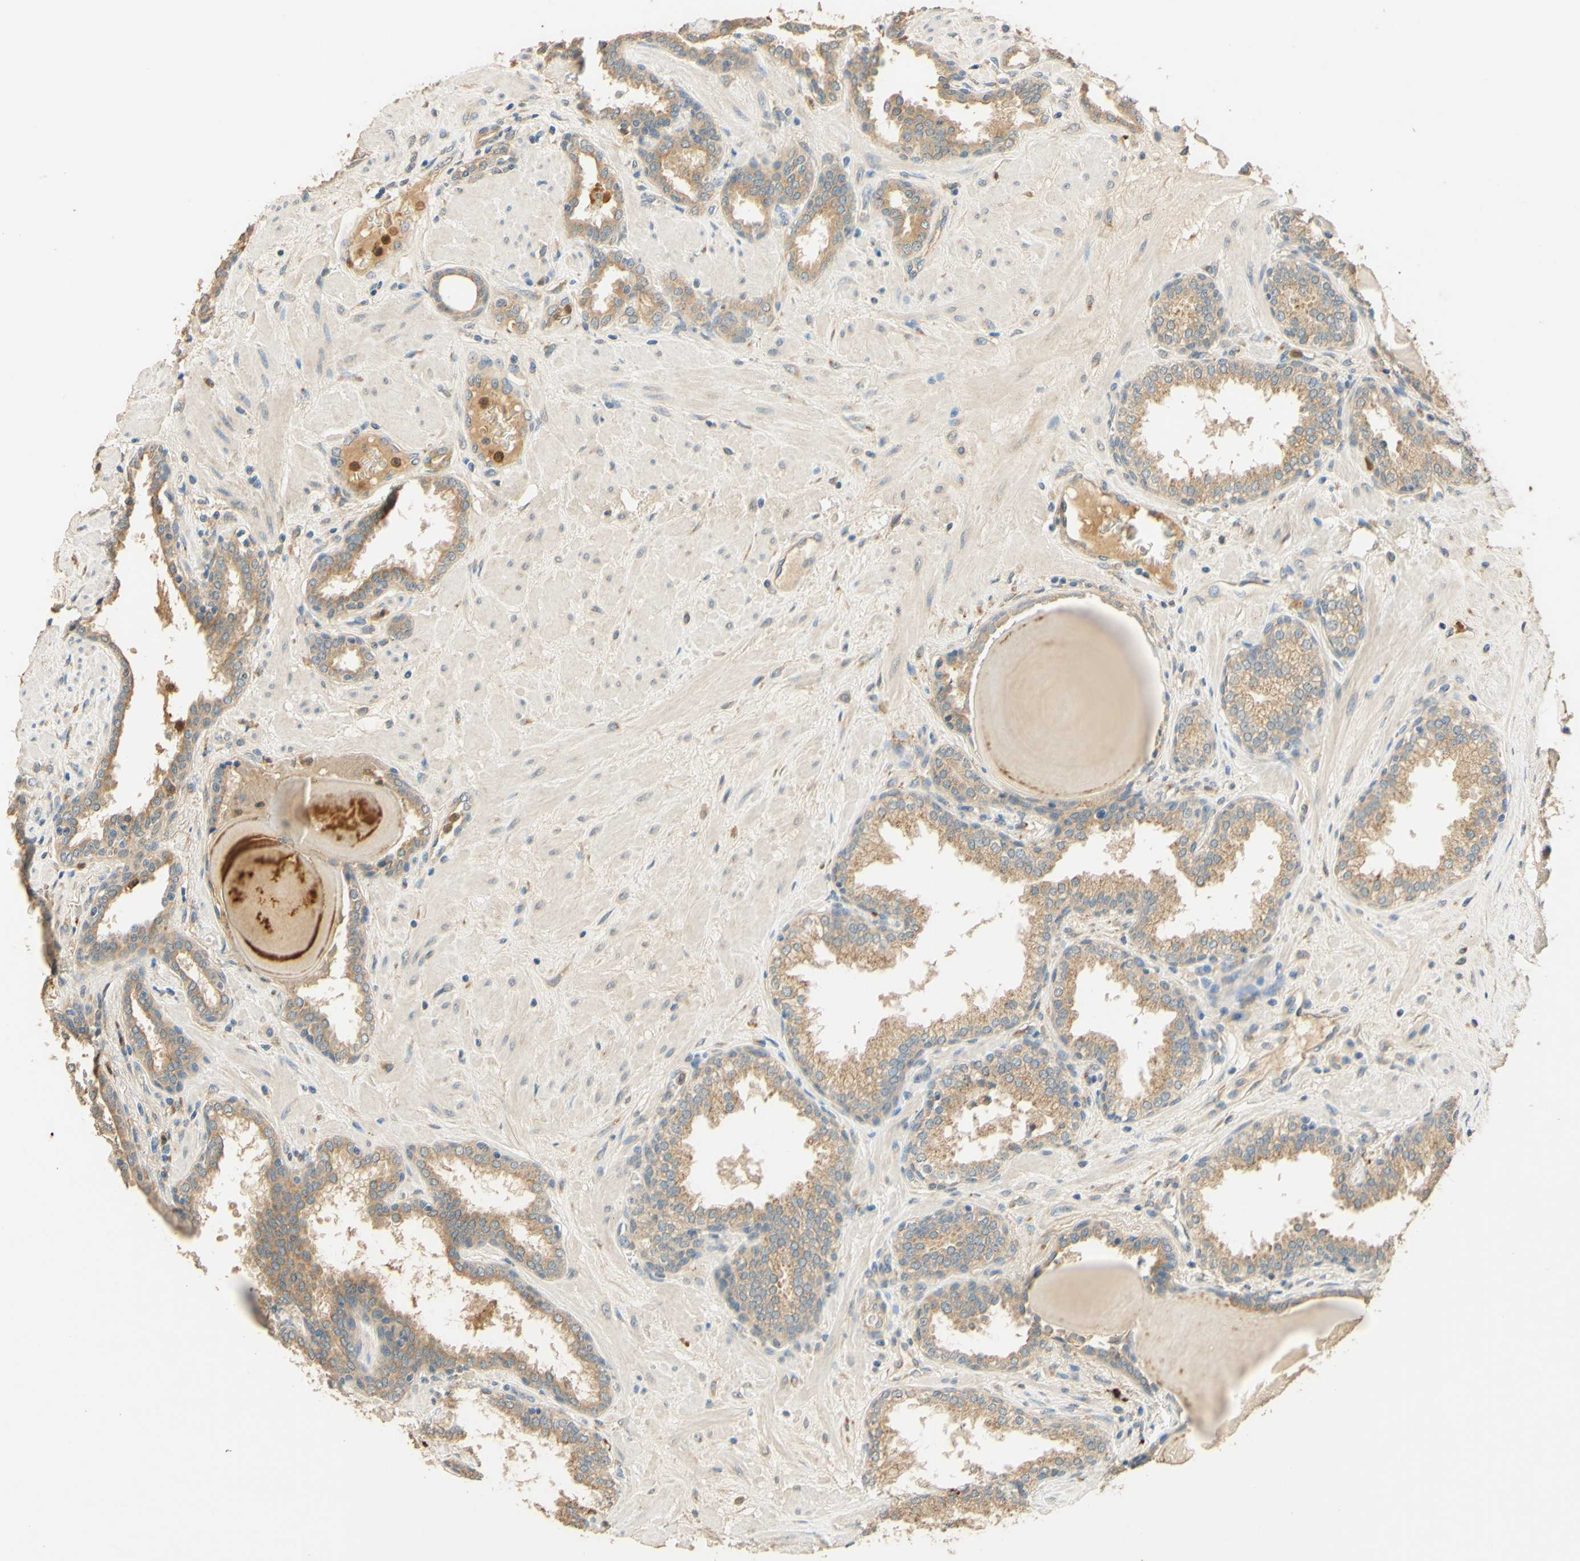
{"staining": {"intensity": "moderate", "quantity": ">75%", "location": "cytoplasmic/membranous"}, "tissue": "prostate", "cell_type": "Glandular cells", "image_type": "normal", "snomed": [{"axis": "morphology", "description": "Normal tissue, NOS"}, {"axis": "topography", "description": "Prostate"}], "caption": "Immunohistochemistry (IHC) (DAB) staining of normal prostate demonstrates moderate cytoplasmic/membranous protein positivity in approximately >75% of glandular cells. (Stains: DAB in brown, nuclei in blue, Microscopy: brightfield microscopy at high magnification).", "gene": "ENTREP2", "patient": {"sex": "male", "age": 51}}